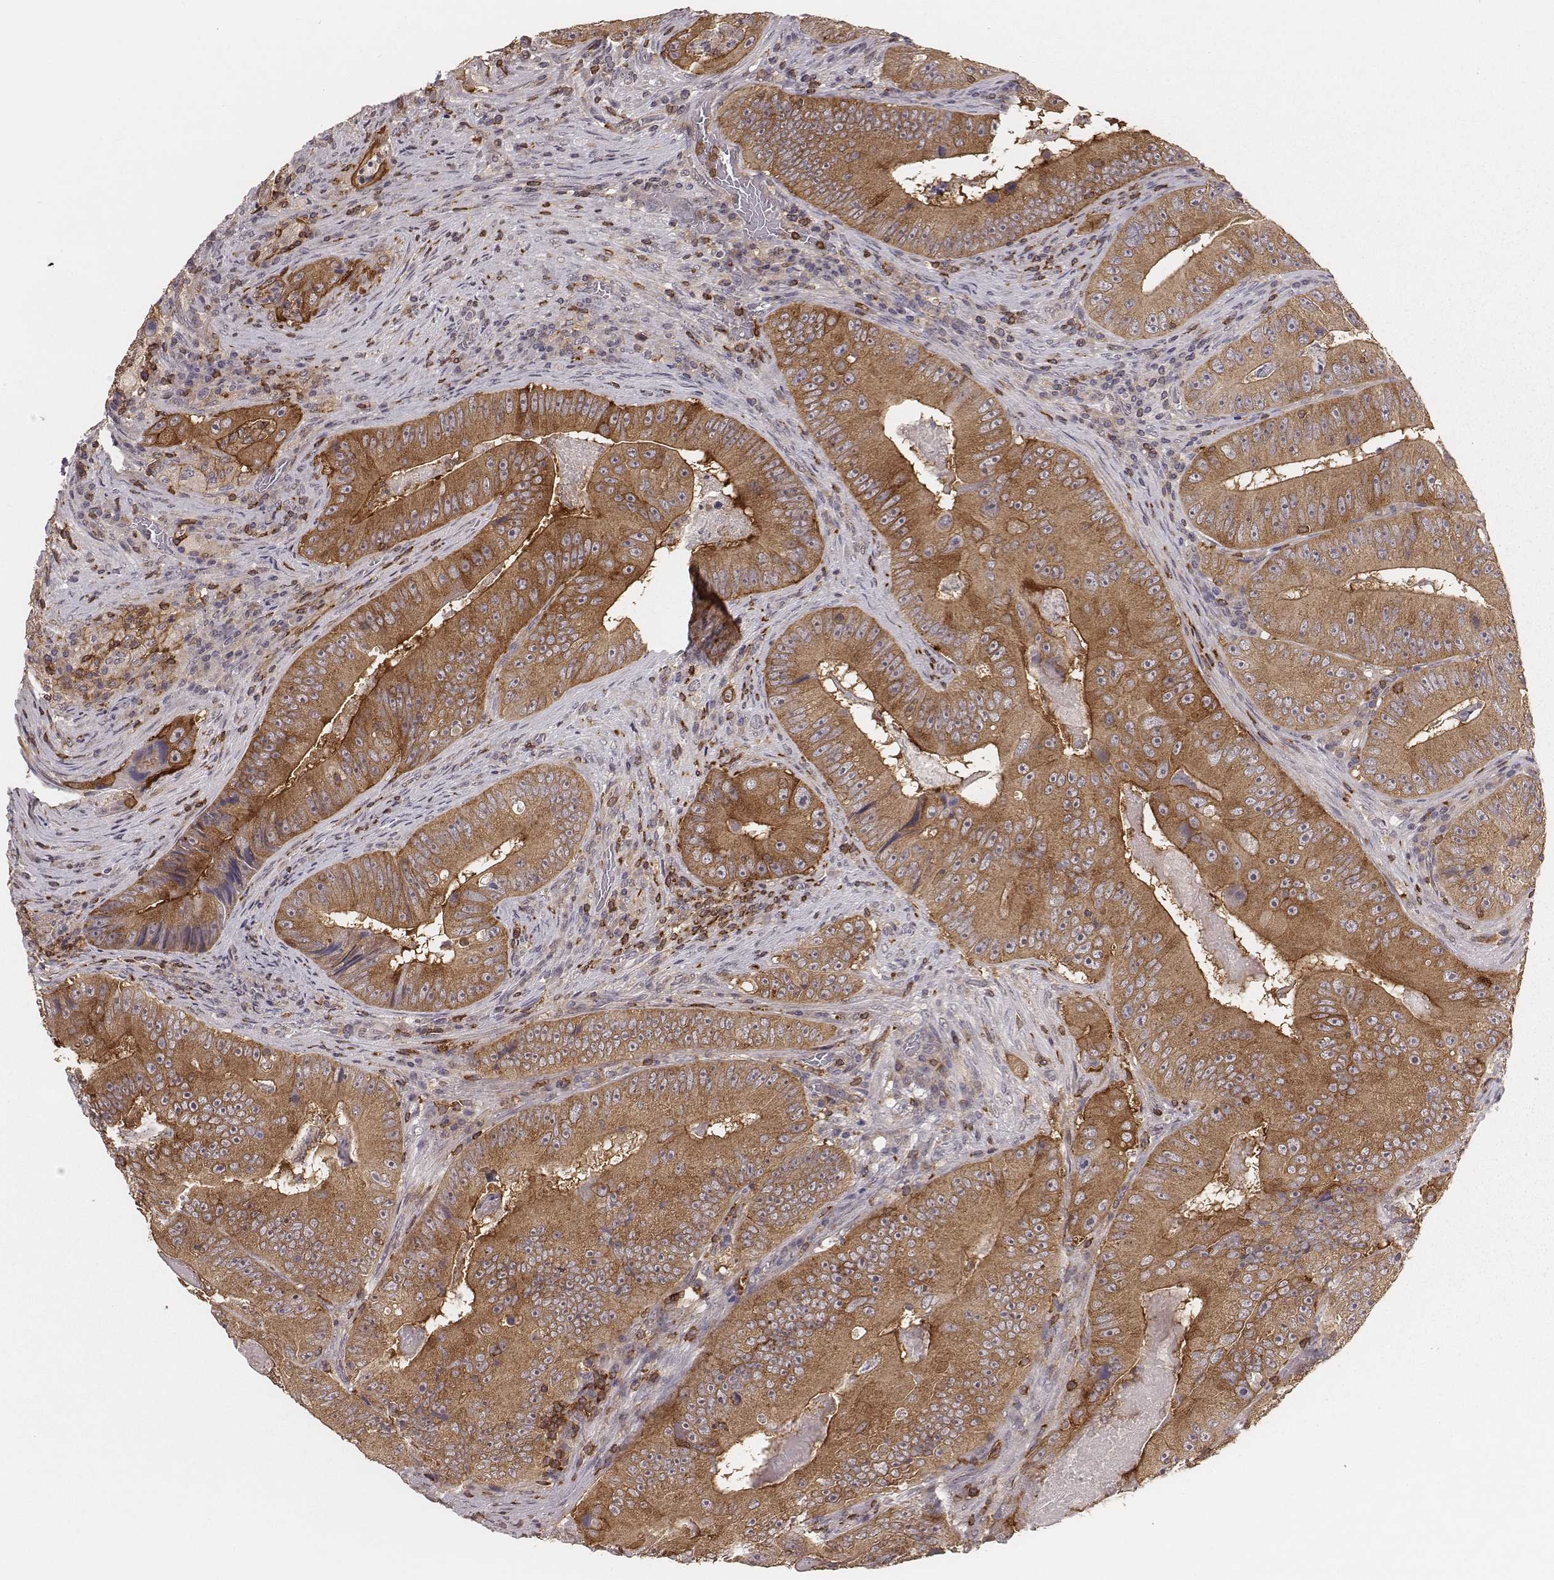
{"staining": {"intensity": "moderate", "quantity": ">75%", "location": "cytoplasmic/membranous"}, "tissue": "colorectal cancer", "cell_type": "Tumor cells", "image_type": "cancer", "snomed": [{"axis": "morphology", "description": "Adenocarcinoma, NOS"}, {"axis": "topography", "description": "Colon"}], "caption": "An IHC histopathology image of neoplastic tissue is shown. Protein staining in brown labels moderate cytoplasmic/membranous positivity in colorectal cancer (adenocarcinoma) within tumor cells.", "gene": "PILRA", "patient": {"sex": "female", "age": 86}}